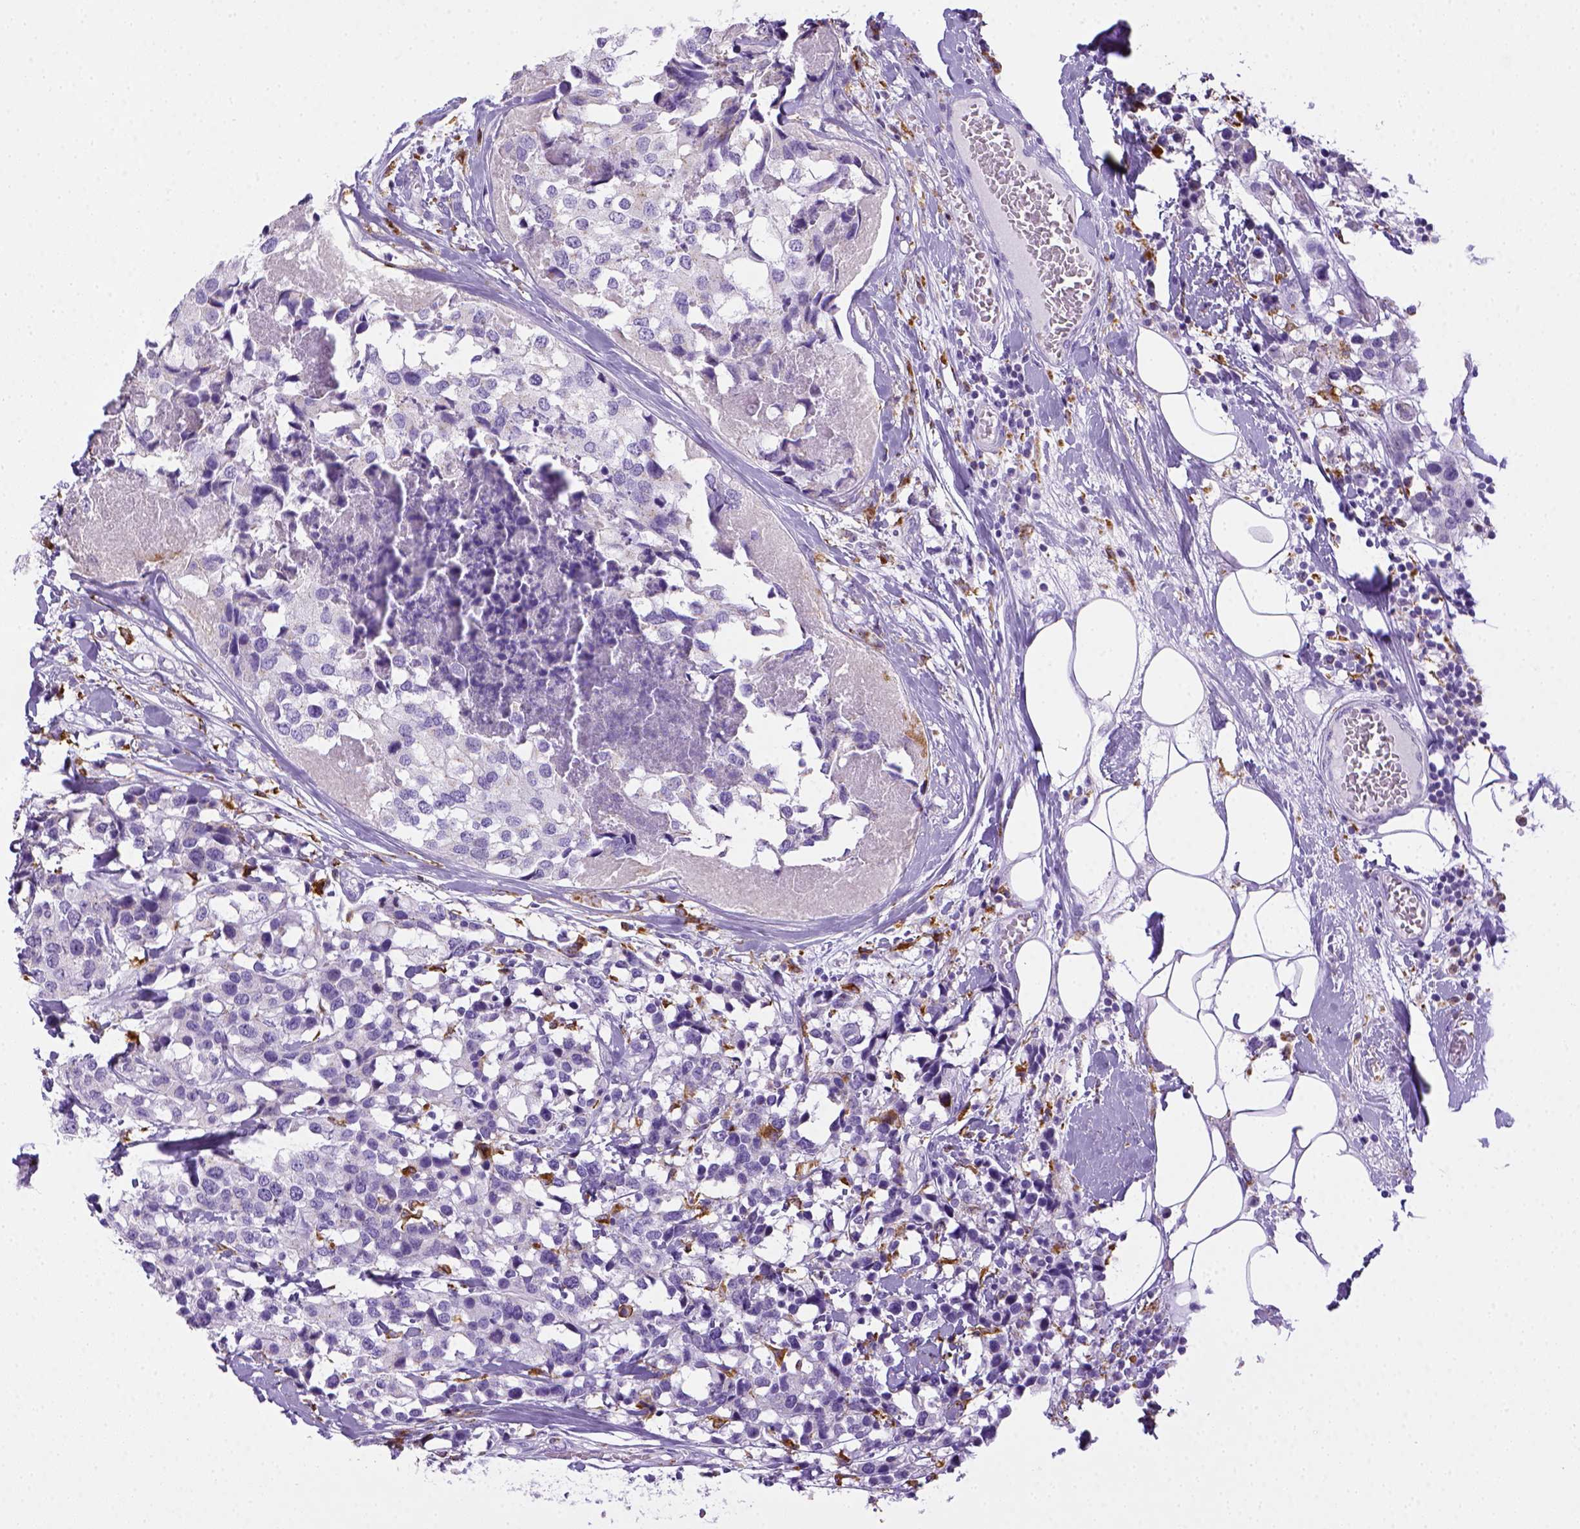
{"staining": {"intensity": "negative", "quantity": "none", "location": "none"}, "tissue": "breast cancer", "cell_type": "Tumor cells", "image_type": "cancer", "snomed": [{"axis": "morphology", "description": "Lobular carcinoma"}, {"axis": "topography", "description": "Breast"}], "caption": "Immunohistochemistry image of breast cancer (lobular carcinoma) stained for a protein (brown), which exhibits no staining in tumor cells.", "gene": "CD68", "patient": {"sex": "female", "age": 59}}